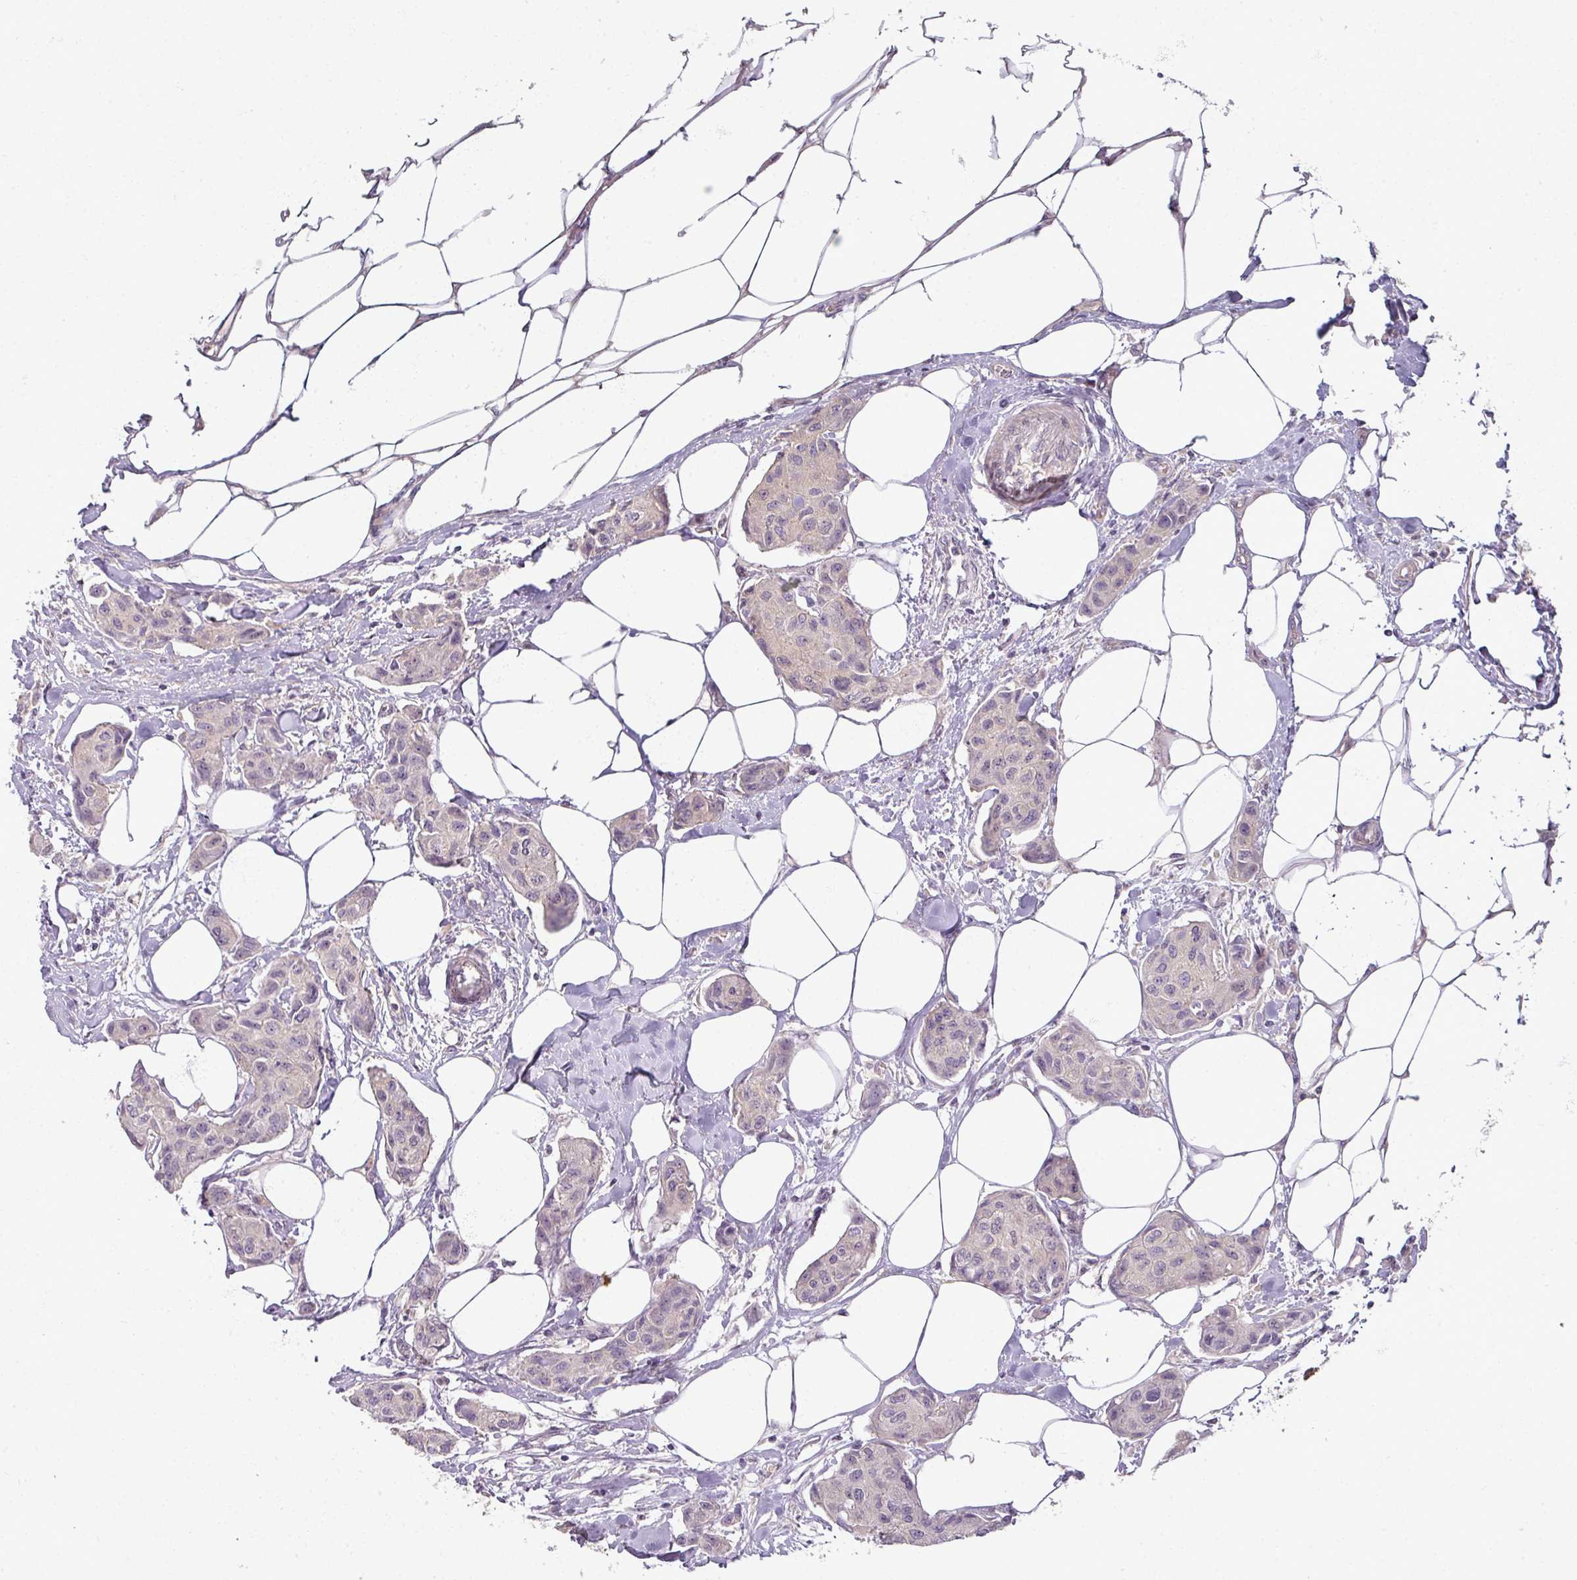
{"staining": {"intensity": "negative", "quantity": "none", "location": "none"}, "tissue": "breast cancer", "cell_type": "Tumor cells", "image_type": "cancer", "snomed": [{"axis": "morphology", "description": "Duct carcinoma"}, {"axis": "topography", "description": "Breast"}, {"axis": "topography", "description": "Lymph node"}], "caption": "This is a micrograph of immunohistochemistry staining of breast cancer (invasive ductal carcinoma), which shows no staining in tumor cells.", "gene": "MYMK", "patient": {"sex": "female", "age": 80}}